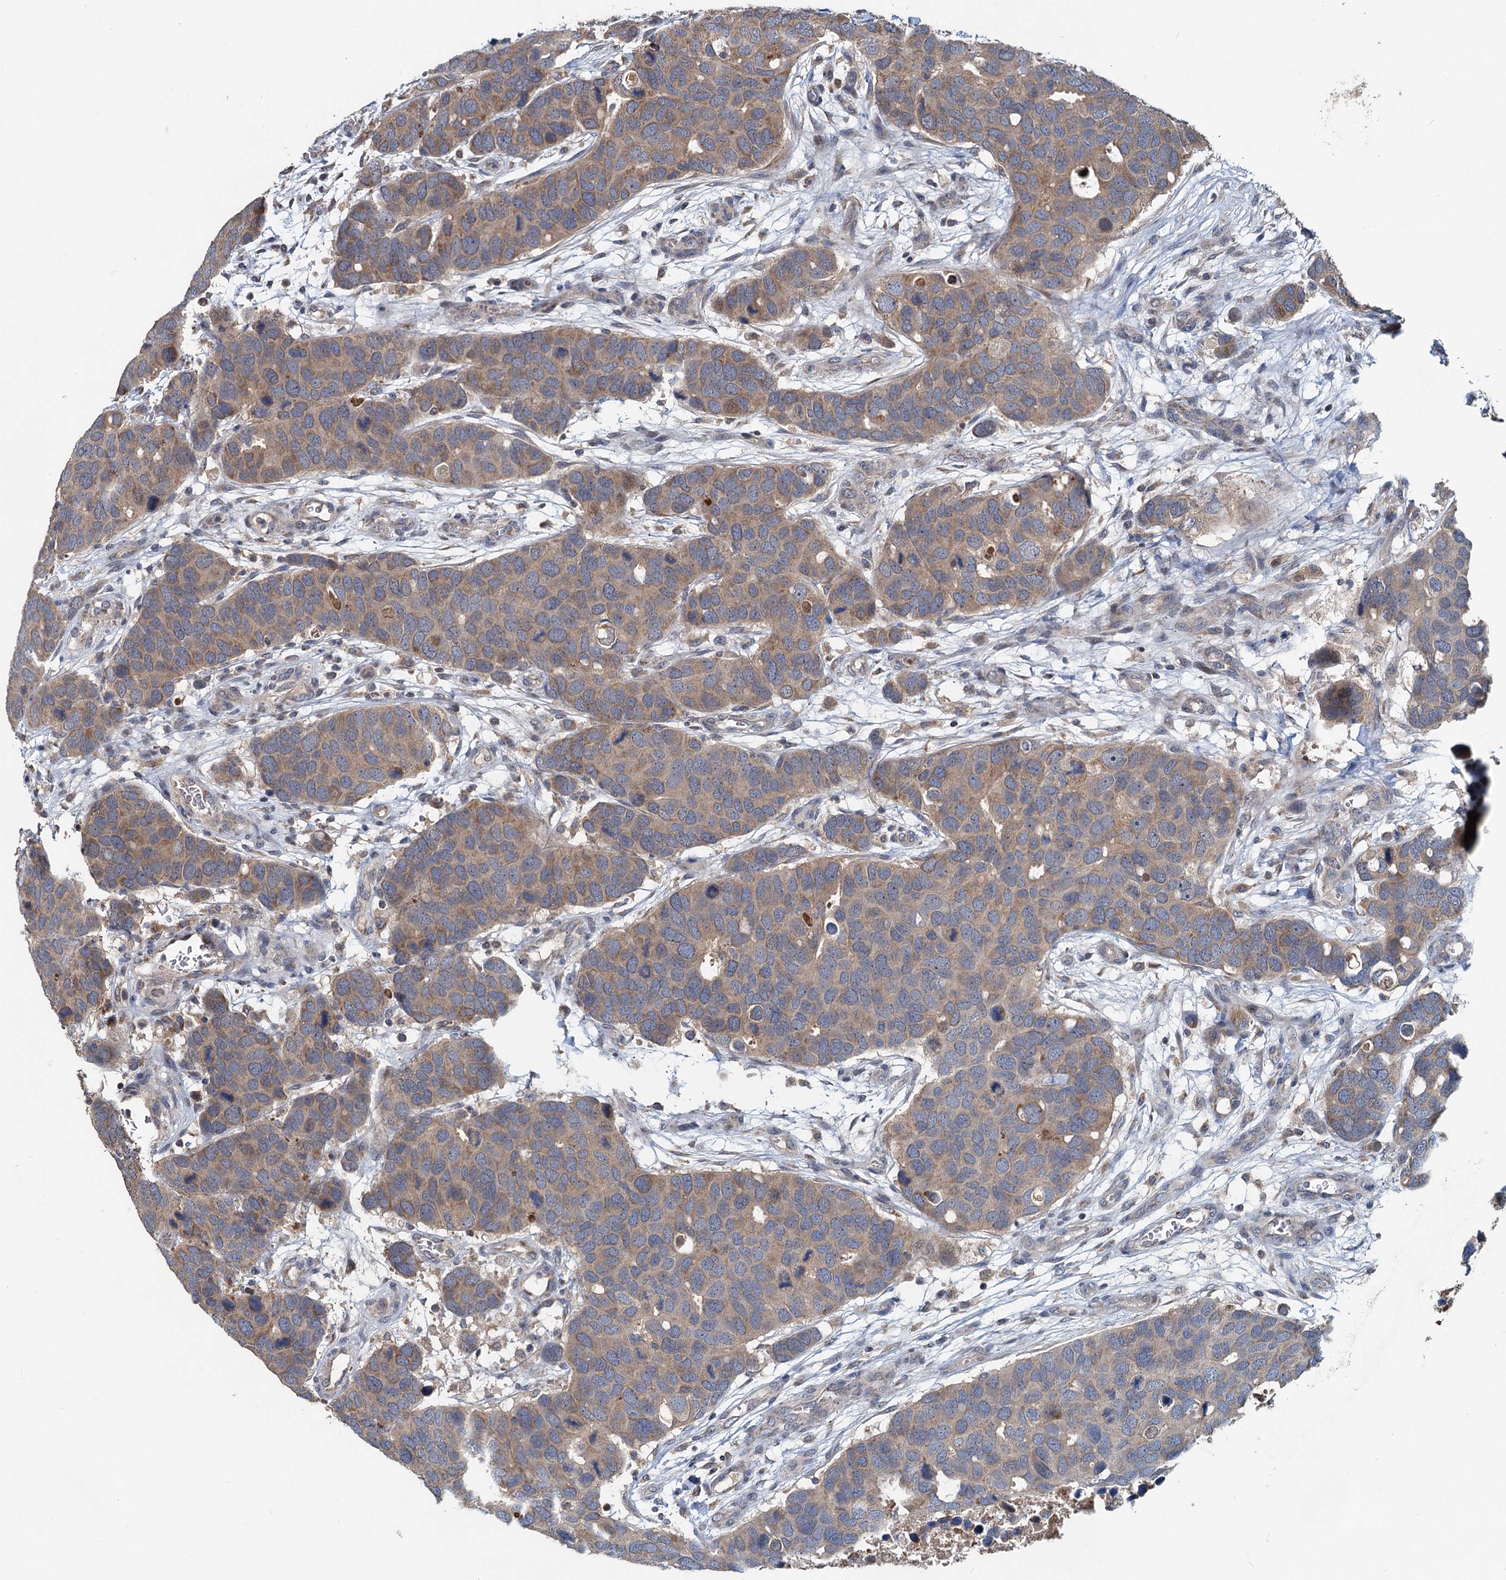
{"staining": {"intensity": "weak", "quantity": ">75%", "location": "cytoplasmic/membranous"}, "tissue": "breast cancer", "cell_type": "Tumor cells", "image_type": "cancer", "snomed": [{"axis": "morphology", "description": "Duct carcinoma"}, {"axis": "topography", "description": "Breast"}], "caption": "Immunohistochemical staining of human breast cancer displays low levels of weak cytoplasmic/membranous protein expression in about >75% of tumor cells.", "gene": "OTUB1", "patient": {"sex": "female", "age": 83}}